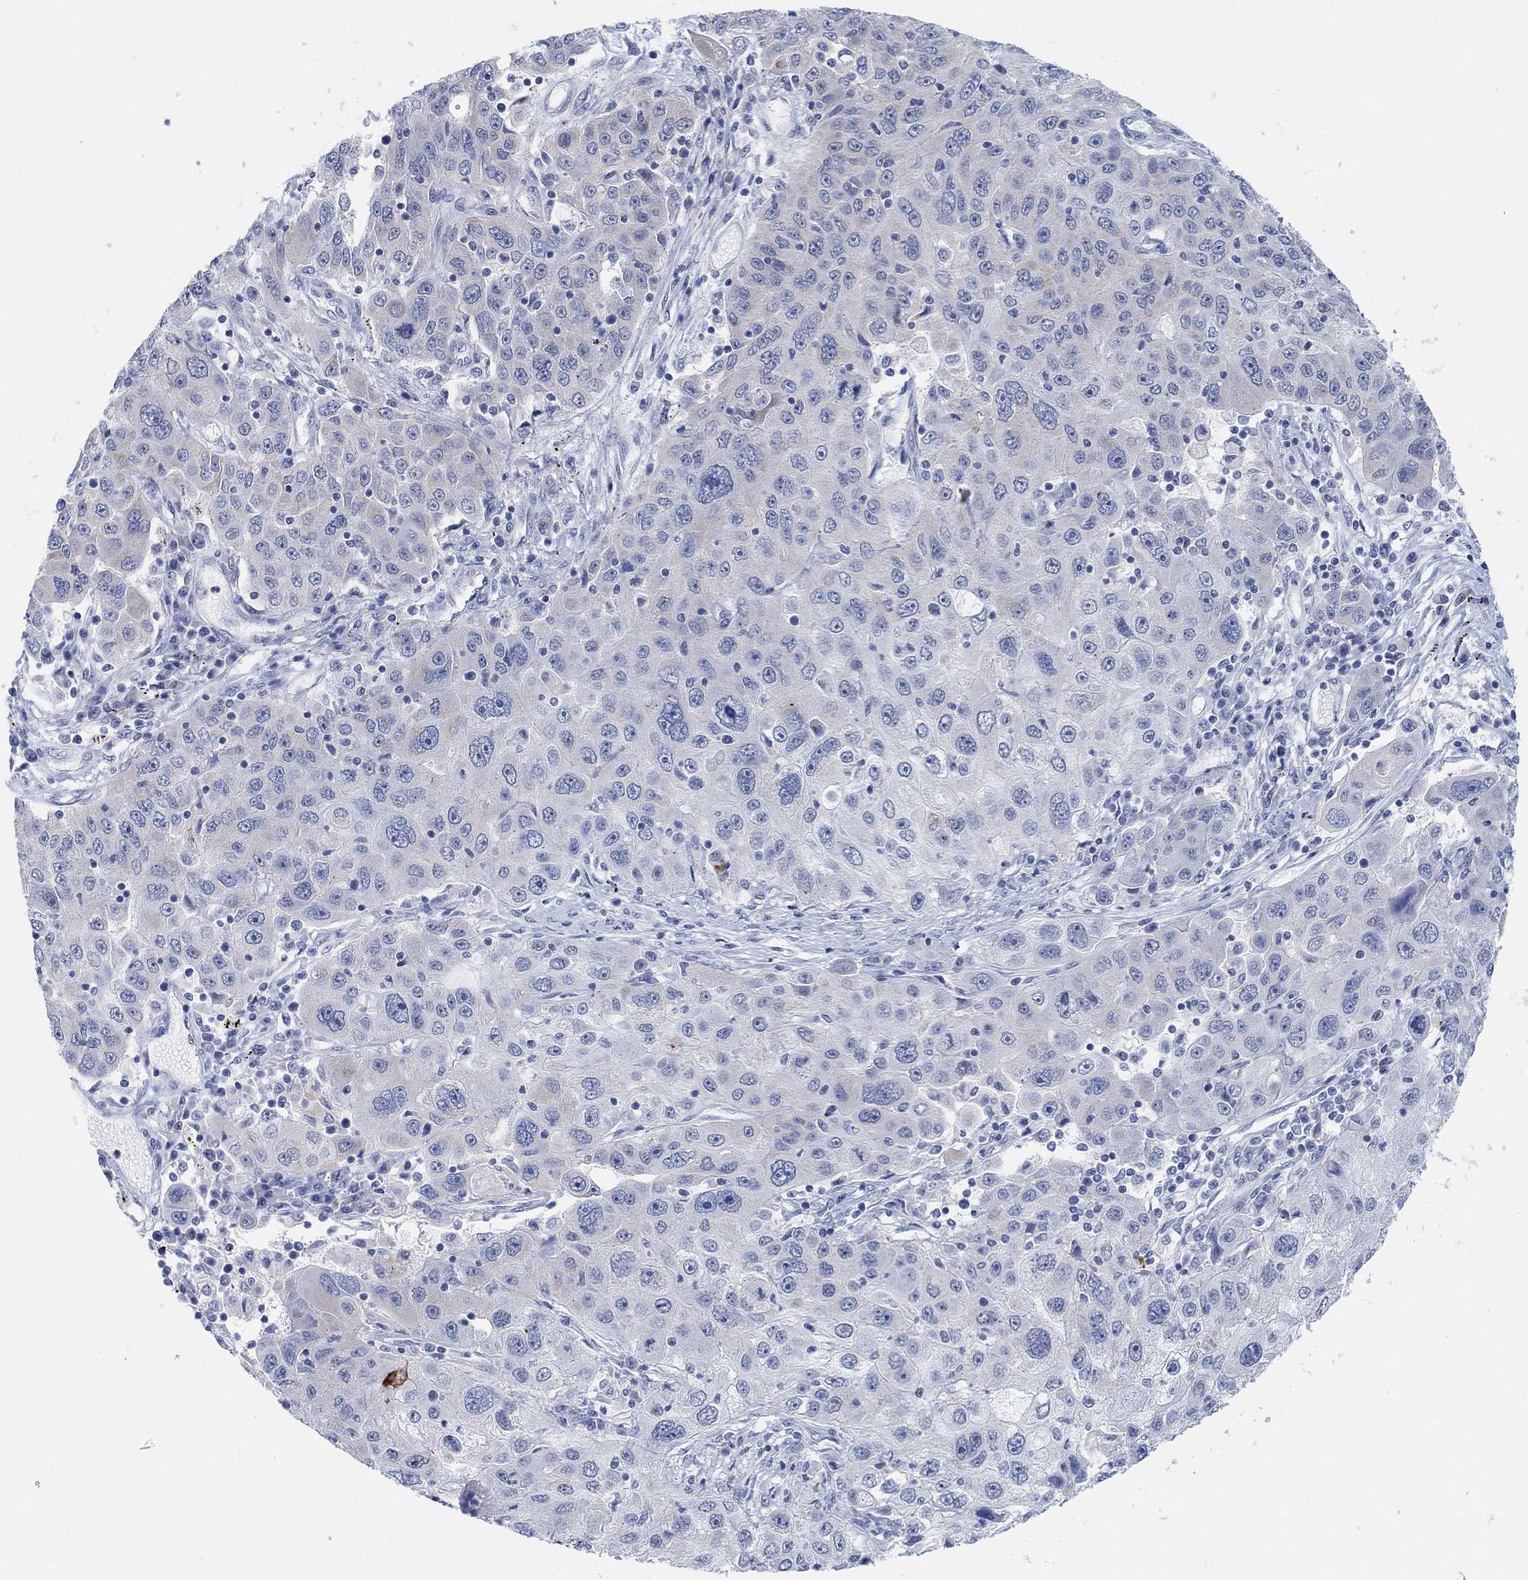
{"staining": {"intensity": "negative", "quantity": "none", "location": "none"}, "tissue": "stomach cancer", "cell_type": "Tumor cells", "image_type": "cancer", "snomed": [{"axis": "morphology", "description": "Adenocarcinoma, NOS"}, {"axis": "topography", "description": "Stomach"}], "caption": "There is no significant expression in tumor cells of stomach cancer. (DAB immunohistochemistry (IHC) with hematoxylin counter stain).", "gene": "RIMS1", "patient": {"sex": "male", "age": 56}}